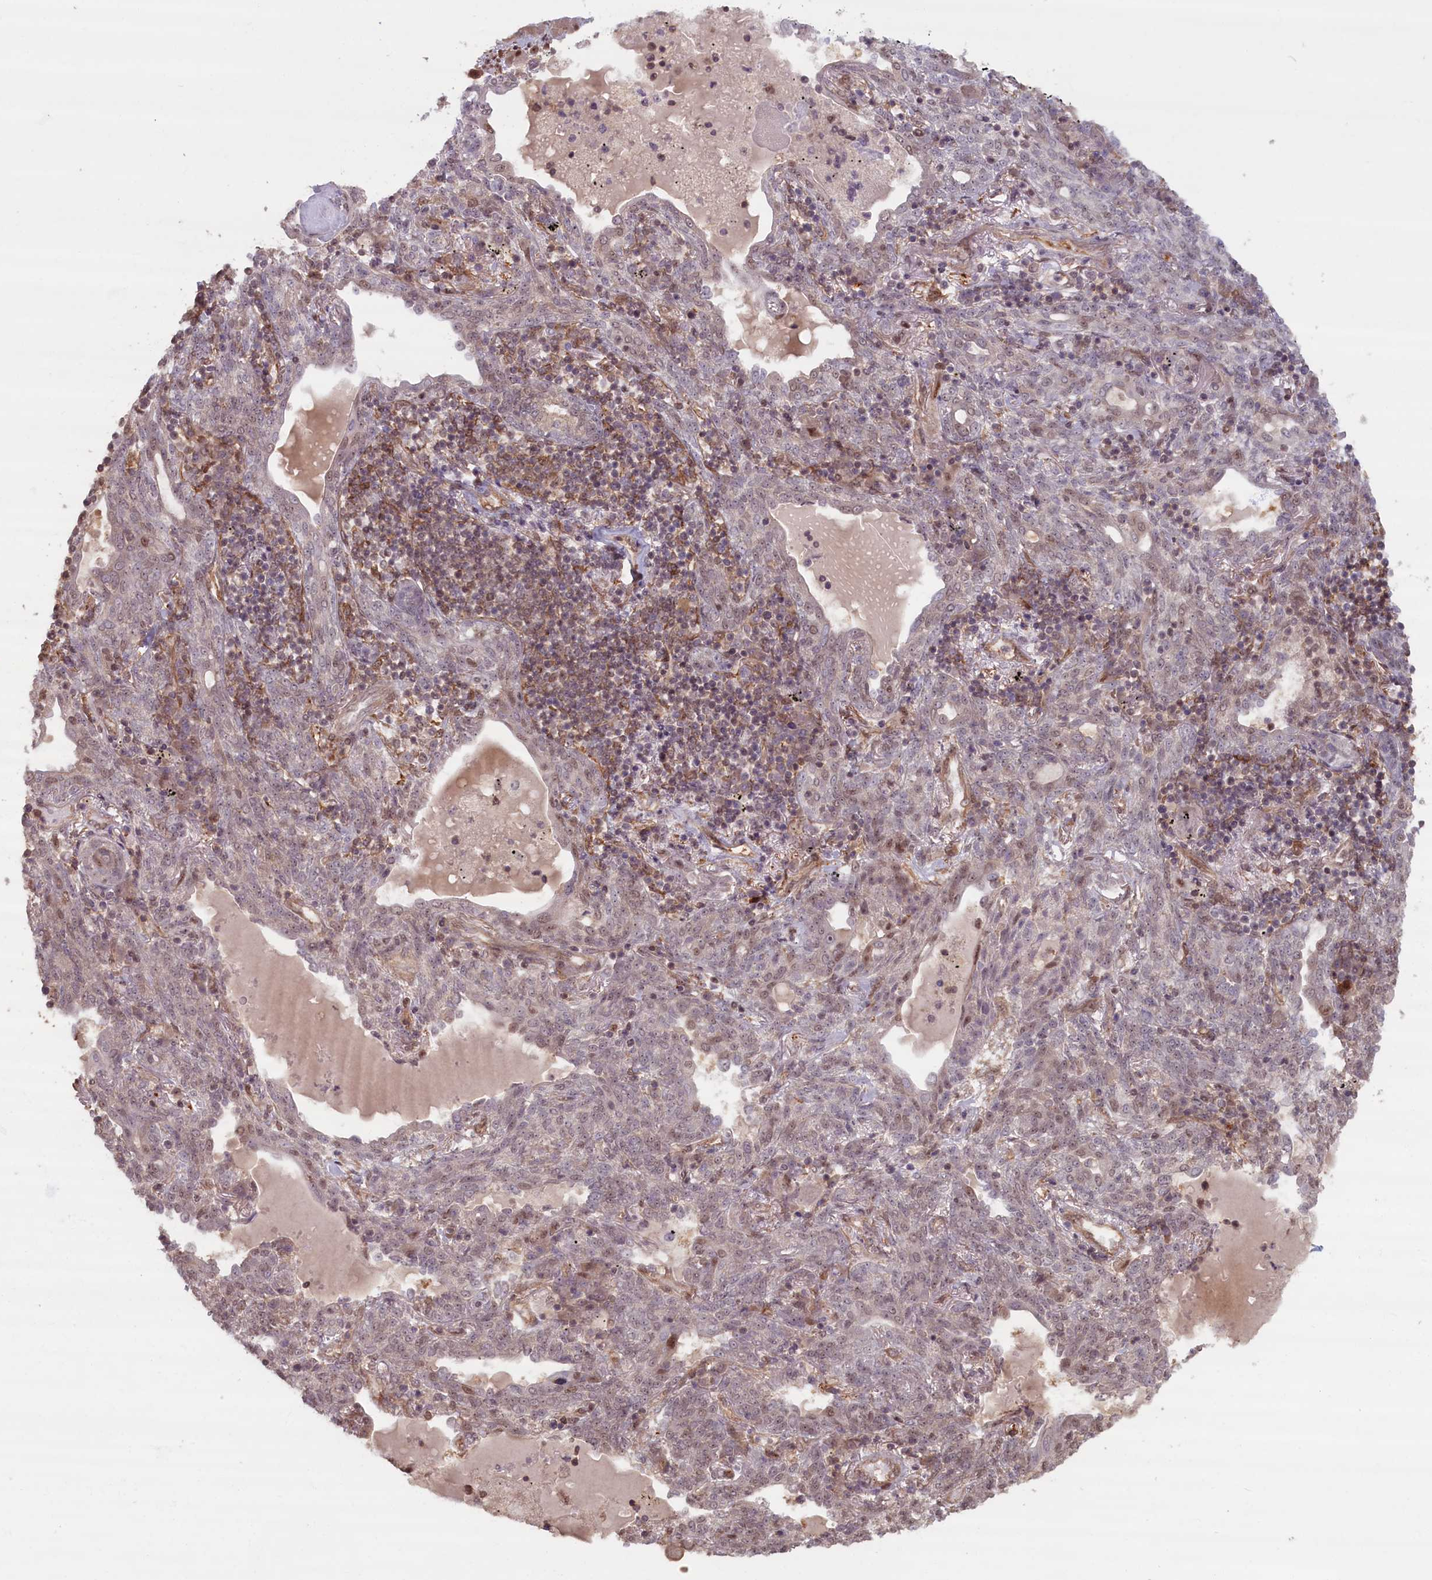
{"staining": {"intensity": "weak", "quantity": "25%-75%", "location": "nuclear"}, "tissue": "lung cancer", "cell_type": "Tumor cells", "image_type": "cancer", "snomed": [{"axis": "morphology", "description": "Squamous cell carcinoma, NOS"}, {"axis": "topography", "description": "Lung"}], "caption": "Brown immunohistochemical staining in lung cancer (squamous cell carcinoma) displays weak nuclear expression in approximately 25%-75% of tumor cells.", "gene": "HIF3A", "patient": {"sex": "female", "age": 70}}